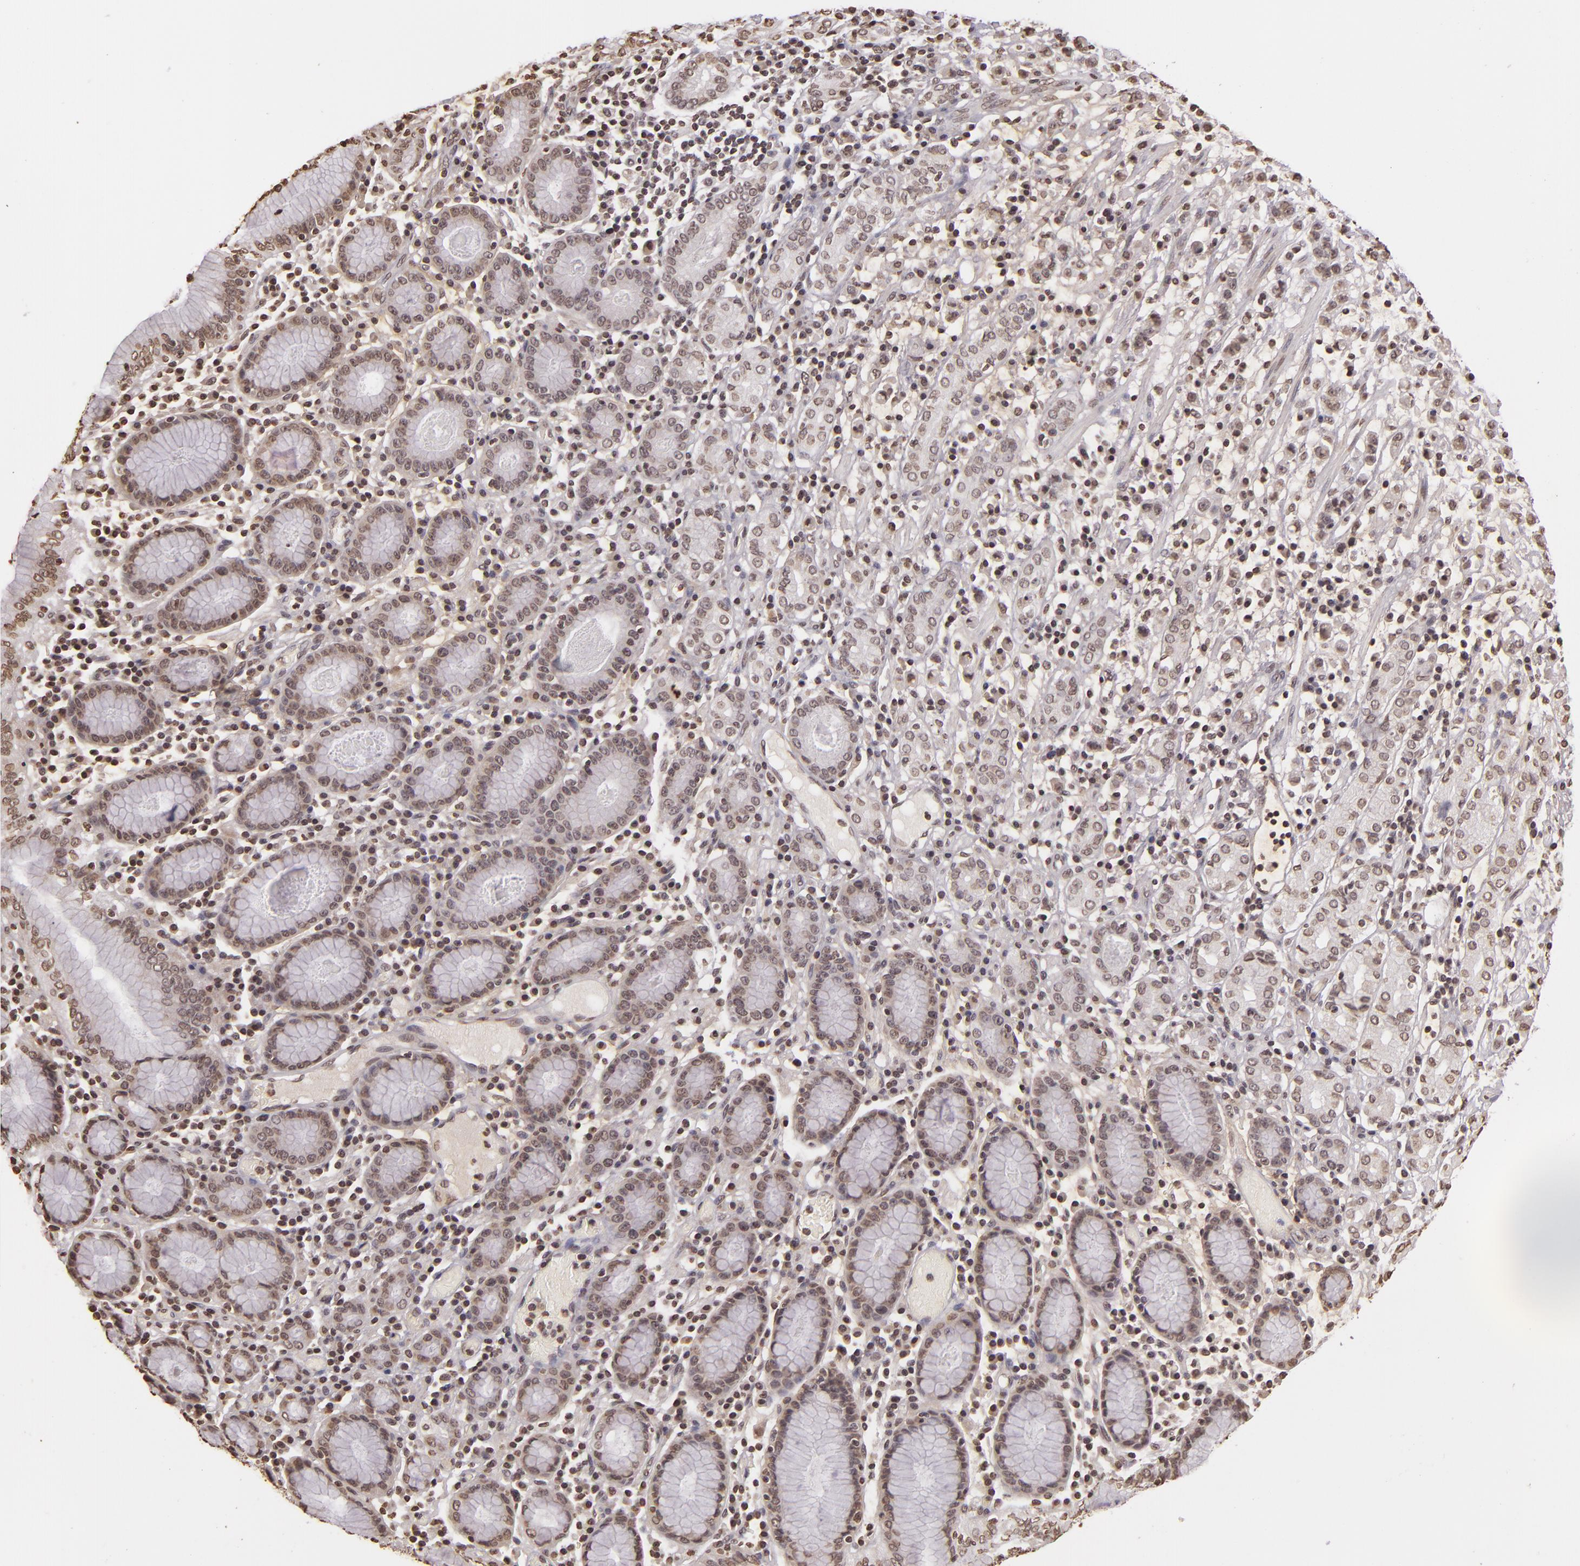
{"staining": {"intensity": "weak", "quantity": "25%-75%", "location": "nuclear"}, "tissue": "stomach cancer", "cell_type": "Tumor cells", "image_type": "cancer", "snomed": [{"axis": "morphology", "description": "Adenocarcinoma, NOS"}, {"axis": "topography", "description": "Stomach, lower"}], "caption": "Immunohistochemical staining of human stomach adenocarcinoma exhibits weak nuclear protein staining in about 25%-75% of tumor cells.", "gene": "THRB", "patient": {"sex": "male", "age": 88}}